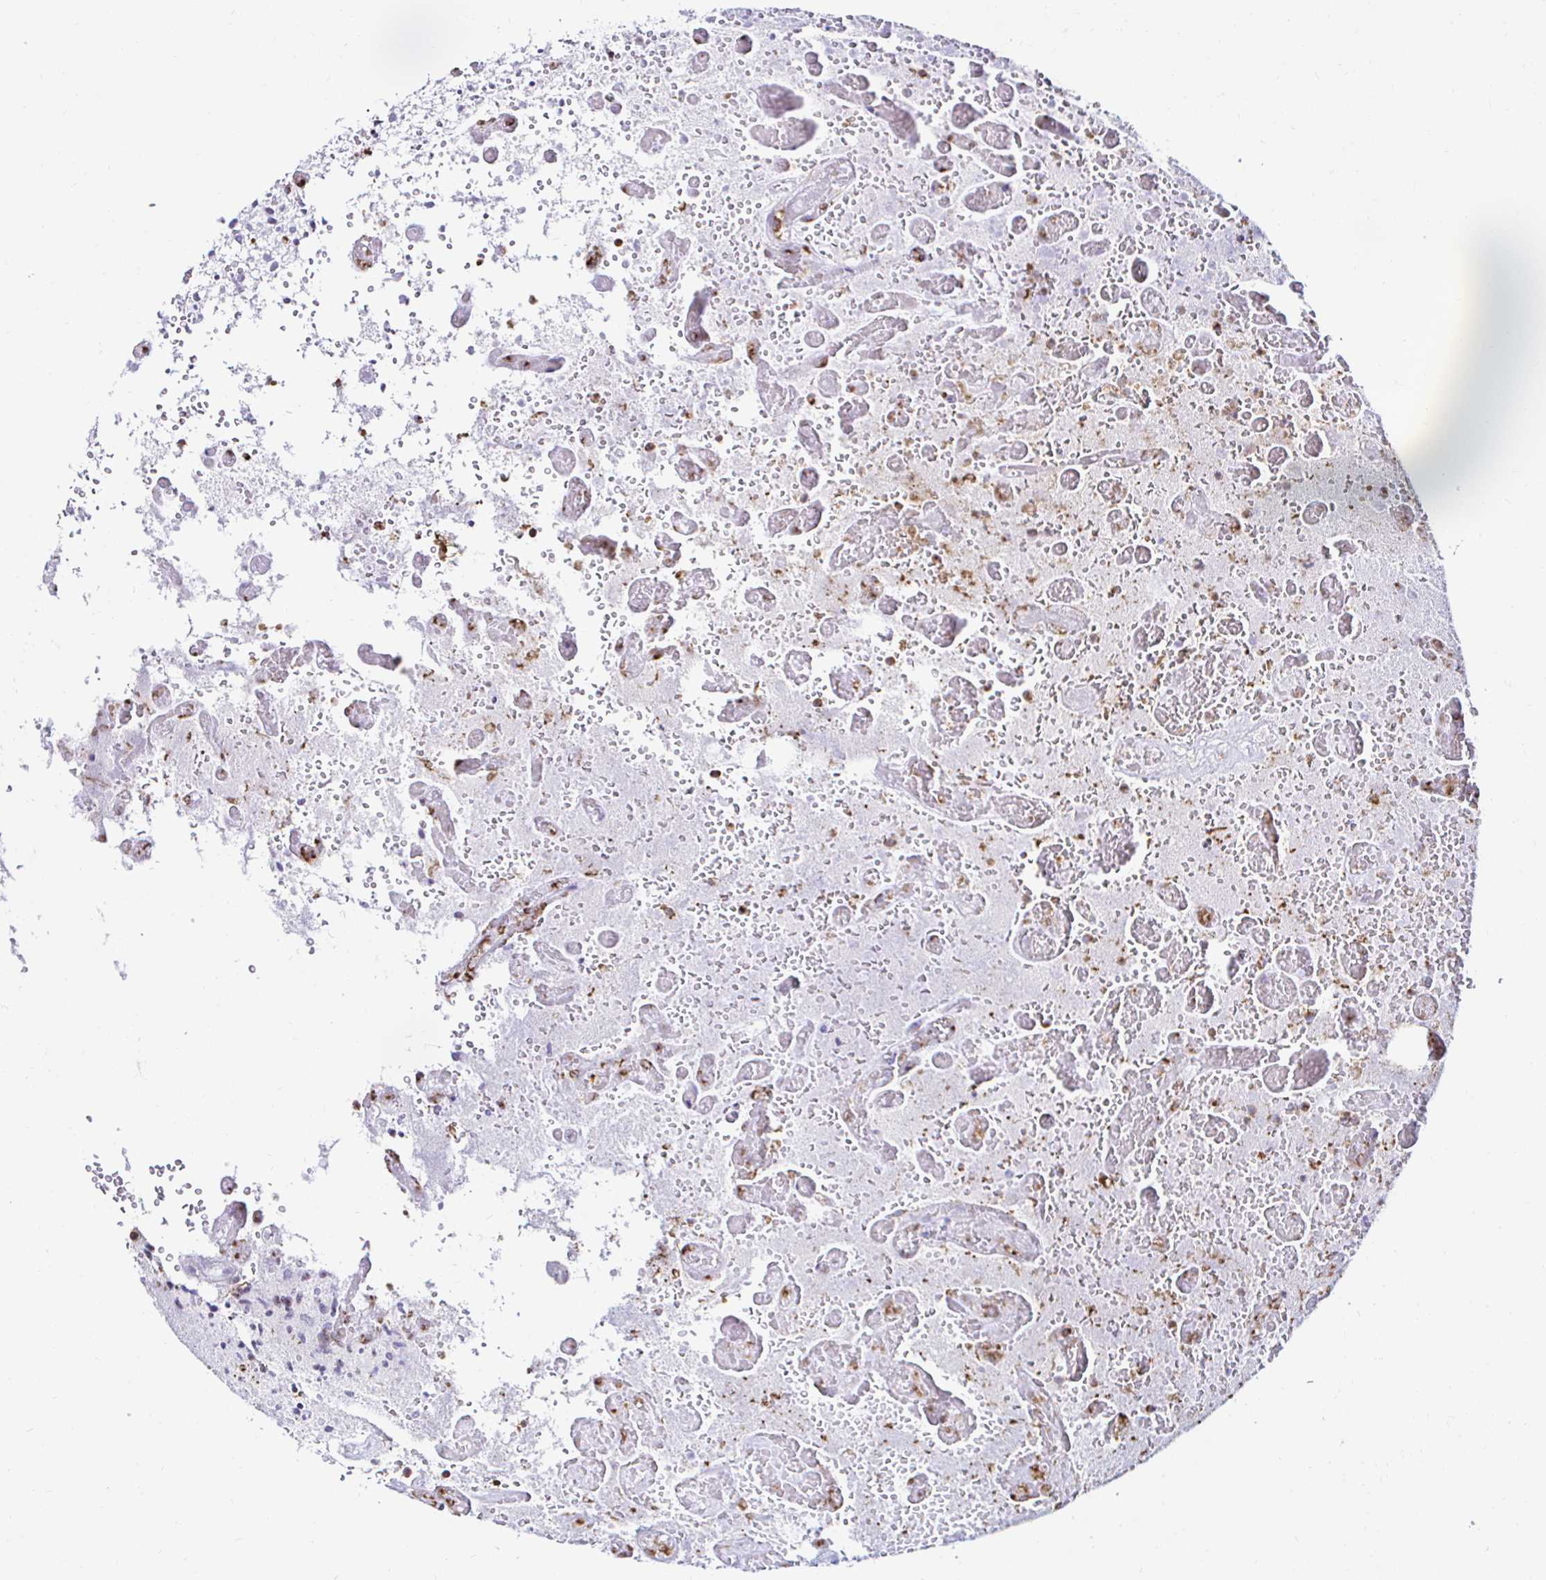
{"staining": {"intensity": "negative", "quantity": "none", "location": "none"}, "tissue": "glioma", "cell_type": "Tumor cells", "image_type": "cancer", "snomed": [{"axis": "morphology", "description": "Glioma, malignant, High grade"}, {"axis": "topography", "description": "Brain"}], "caption": "Tumor cells show no significant protein expression in glioma.", "gene": "CYBB", "patient": {"sex": "male", "age": 75}}